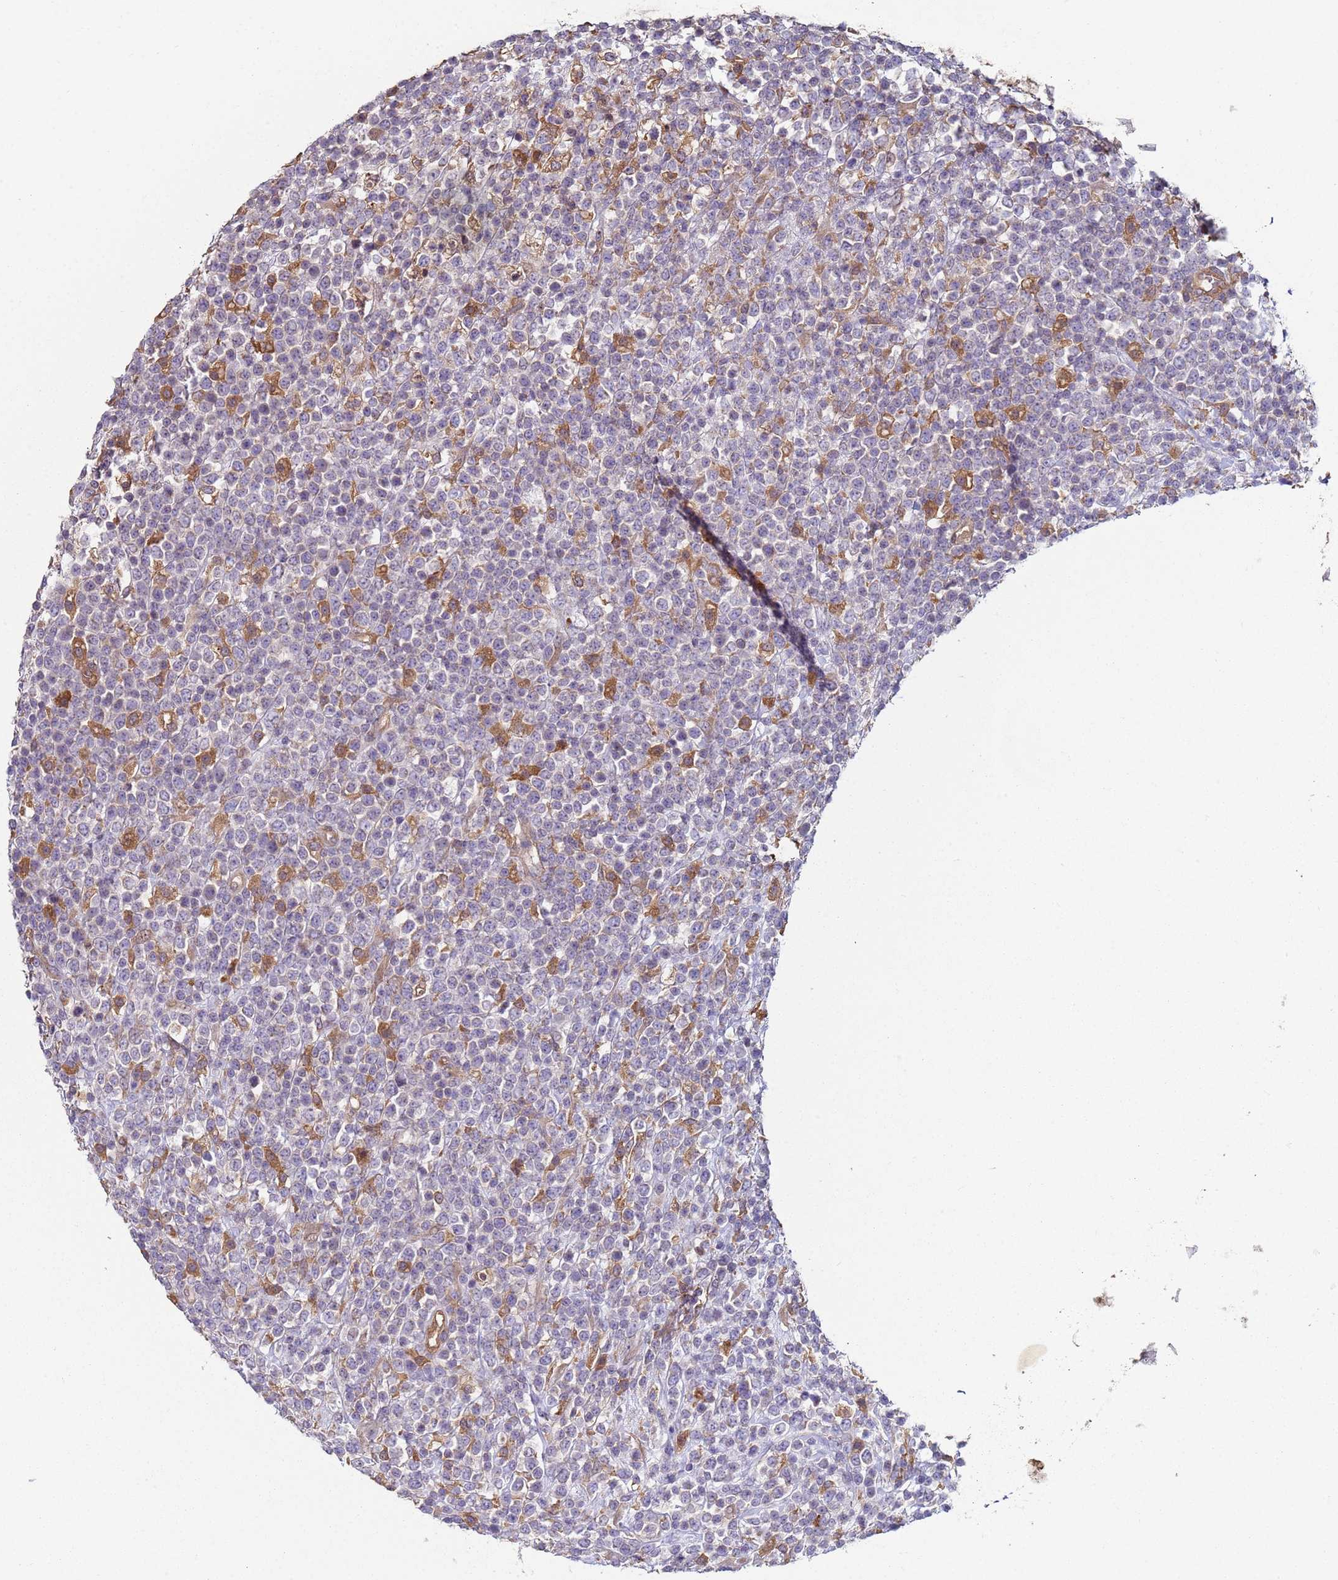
{"staining": {"intensity": "negative", "quantity": "none", "location": "none"}, "tissue": "lymphoma", "cell_type": "Tumor cells", "image_type": "cancer", "snomed": [{"axis": "morphology", "description": "Malignant lymphoma, non-Hodgkin's type, High grade"}, {"axis": "topography", "description": "Colon"}], "caption": "The immunohistochemistry (IHC) histopathology image has no significant expression in tumor cells of lymphoma tissue. (Brightfield microscopy of DAB (3,3'-diaminobenzidine) immunohistochemistry at high magnification).", "gene": "DIP2B", "patient": {"sex": "female", "age": 53}}